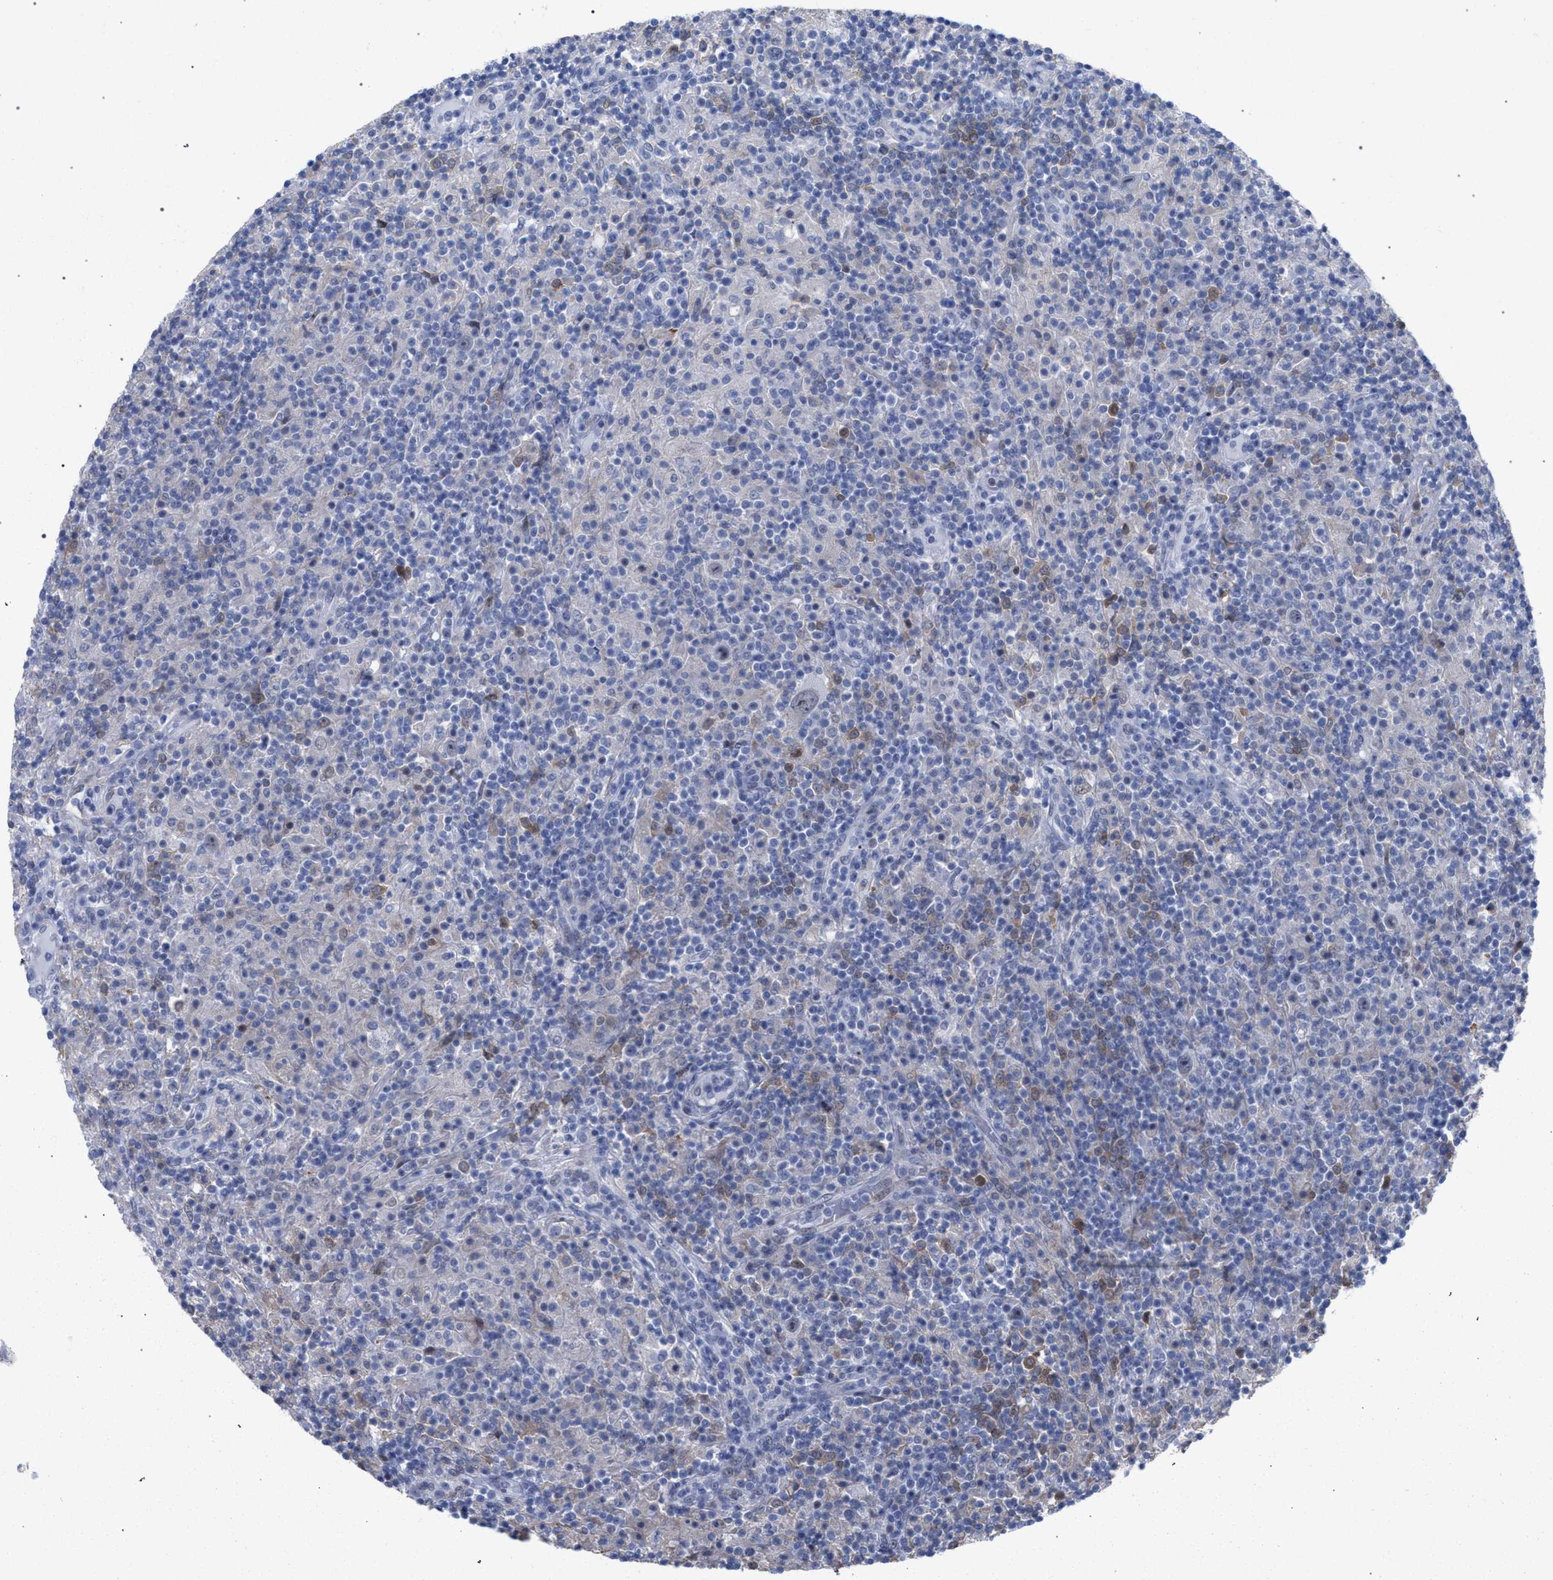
{"staining": {"intensity": "negative", "quantity": "none", "location": "none"}, "tissue": "lymphoma", "cell_type": "Tumor cells", "image_type": "cancer", "snomed": [{"axis": "morphology", "description": "Hodgkin's disease, NOS"}, {"axis": "topography", "description": "Lymph node"}], "caption": "An immunohistochemistry histopathology image of Hodgkin's disease is shown. There is no staining in tumor cells of Hodgkin's disease.", "gene": "FHOD3", "patient": {"sex": "male", "age": 70}}